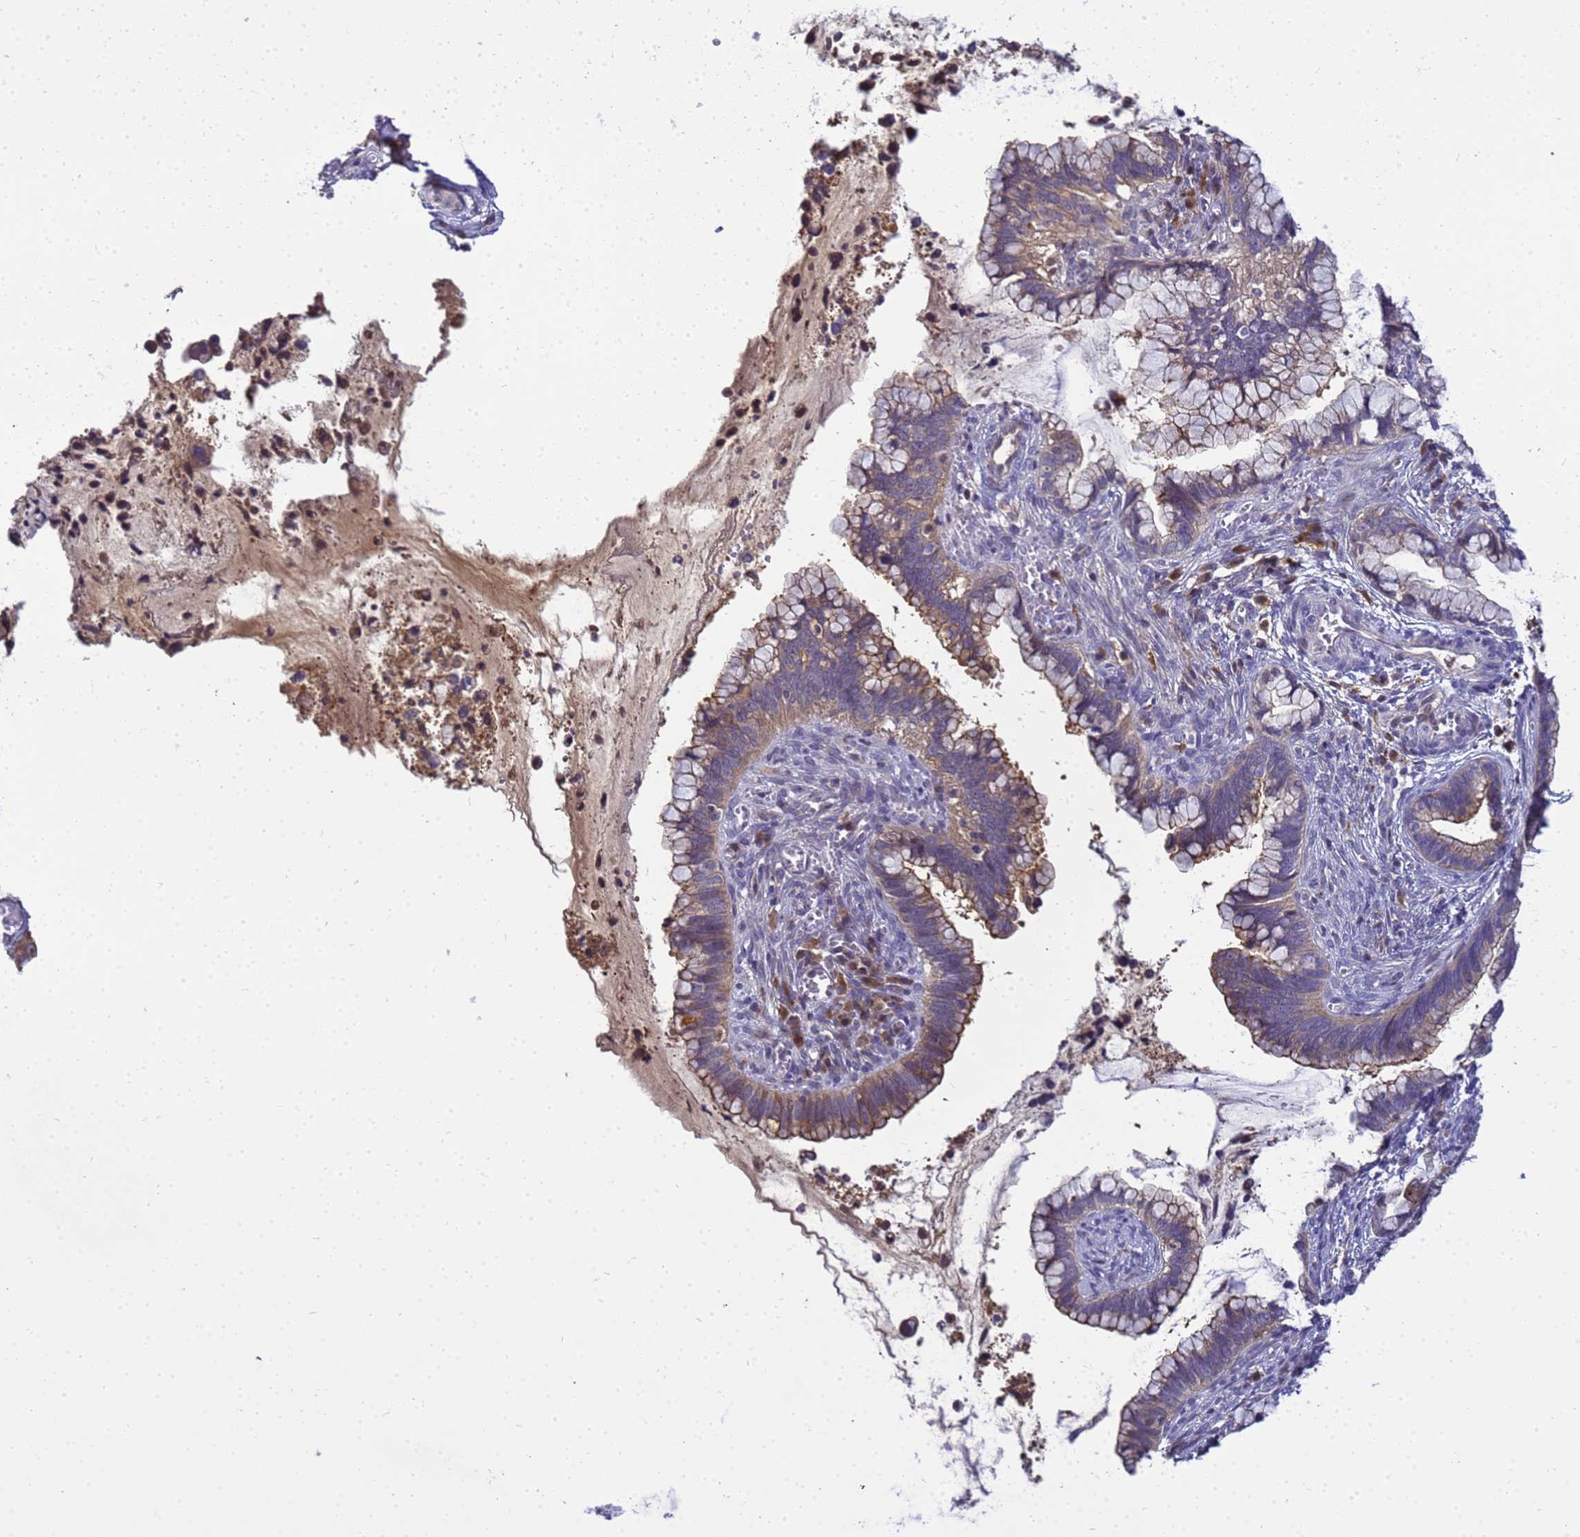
{"staining": {"intensity": "weak", "quantity": ">75%", "location": "cytoplasmic/membranous"}, "tissue": "cervical cancer", "cell_type": "Tumor cells", "image_type": "cancer", "snomed": [{"axis": "morphology", "description": "Adenocarcinoma, NOS"}, {"axis": "topography", "description": "Cervix"}], "caption": "Brown immunohistochemical staining in cervical adenocarcinoma shows weak cytoplasmic/membranous staining in approximately >75% of tumor cells. Immunohistochemistry (ihc) stains the protein in brown and the nuclei are stained blue.", "gene": "TMEM74B", "patient": {"sex": "female", "age": 44}}